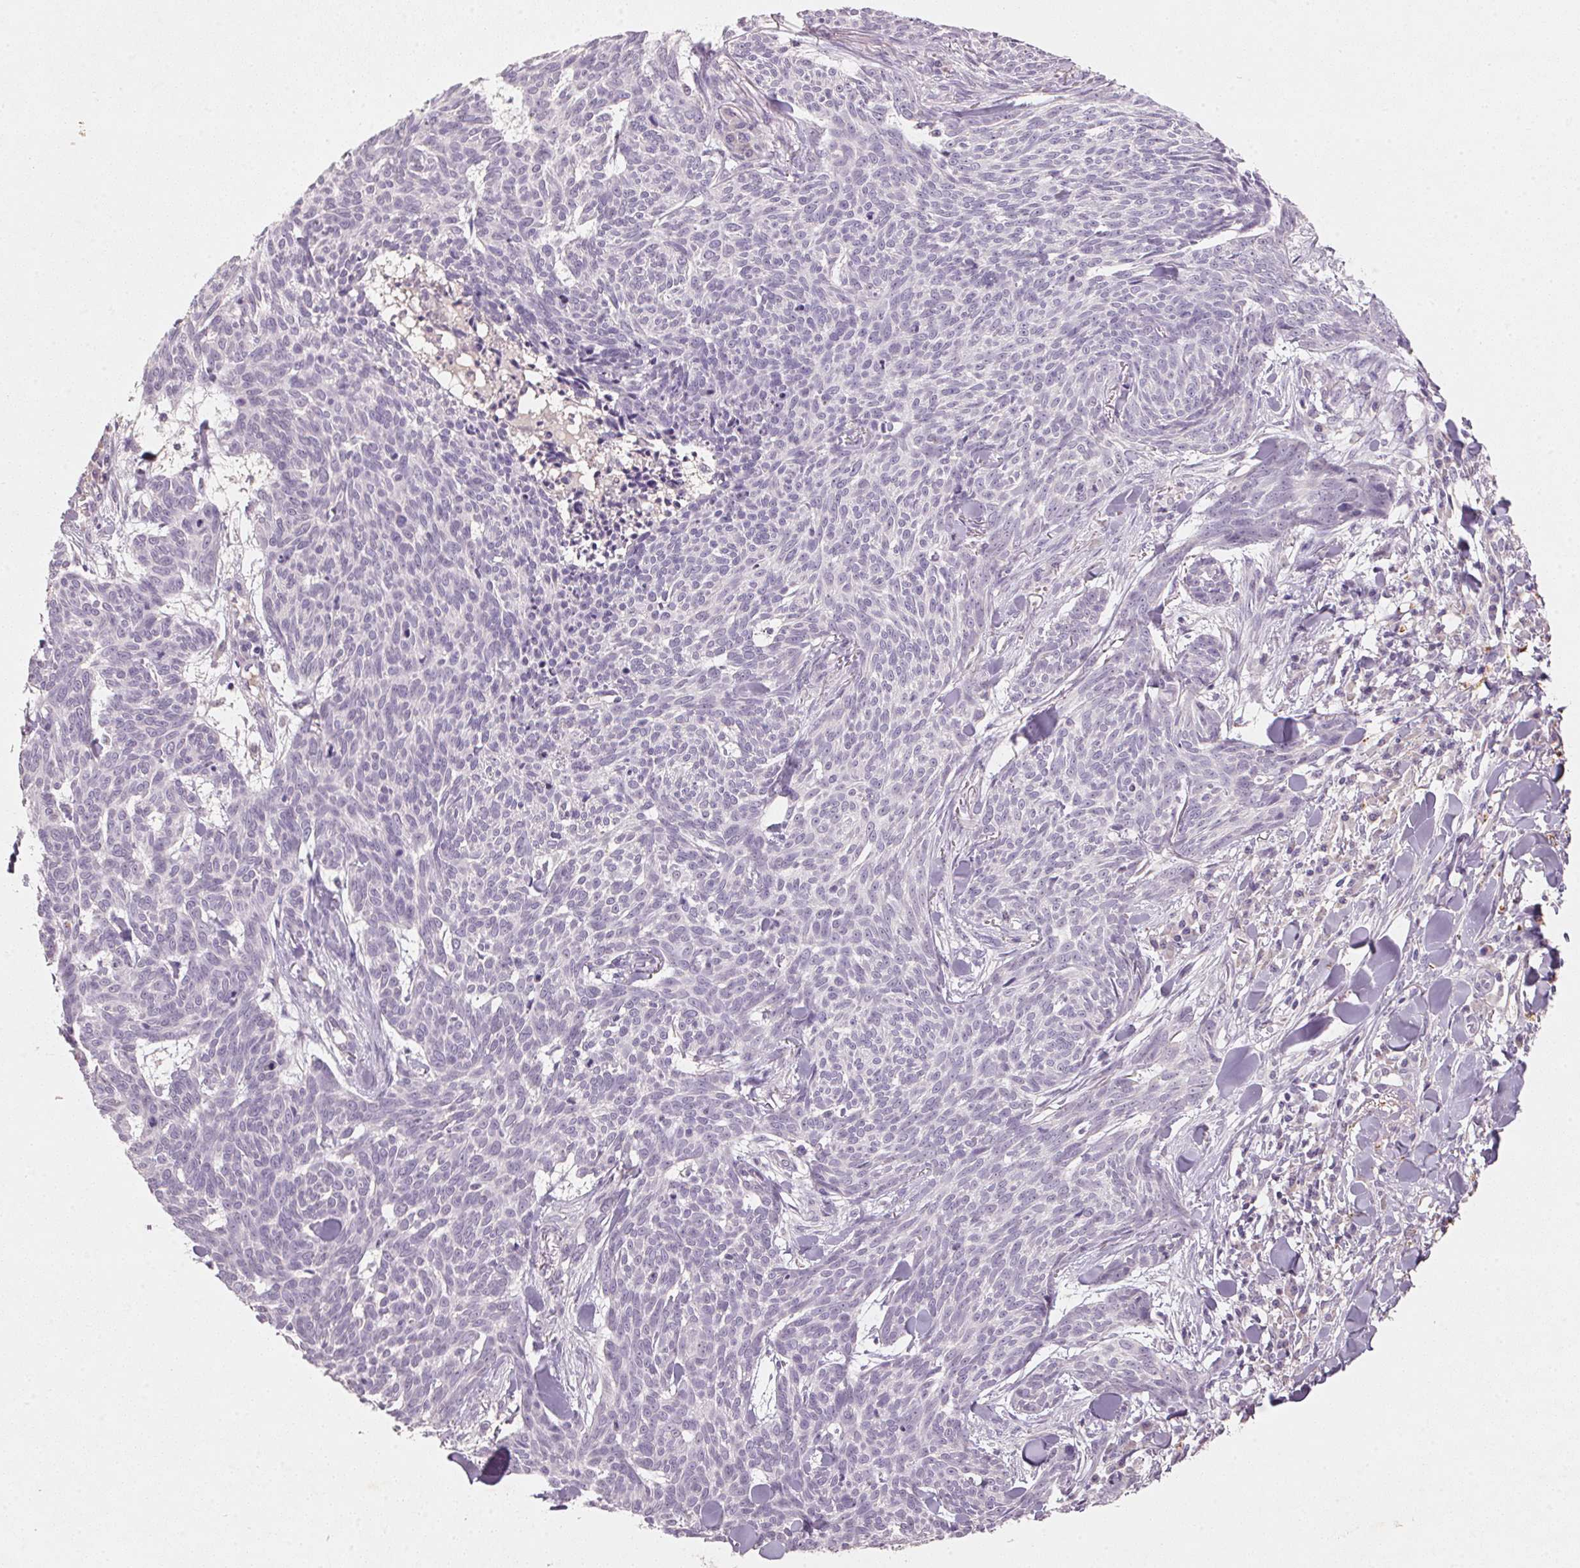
{"staining": {"intensity": "negative", "quantity": "none", "location": "none"}, "tissue": "skin cancer", "cell_type": "Tumor cells", "image_type": "cancer", "snomed": [{"axis": "morphology", "description": "Basal cell carcinoma"}, {"axis": "topography", "description": "Skin"}], "caption": "This is an immunohistochemistry photomicrograph of skin cancer. There is no positivity in tumor cells.", "gene": "CXCL5", "patient": {"sex": "female", "age": 93}}